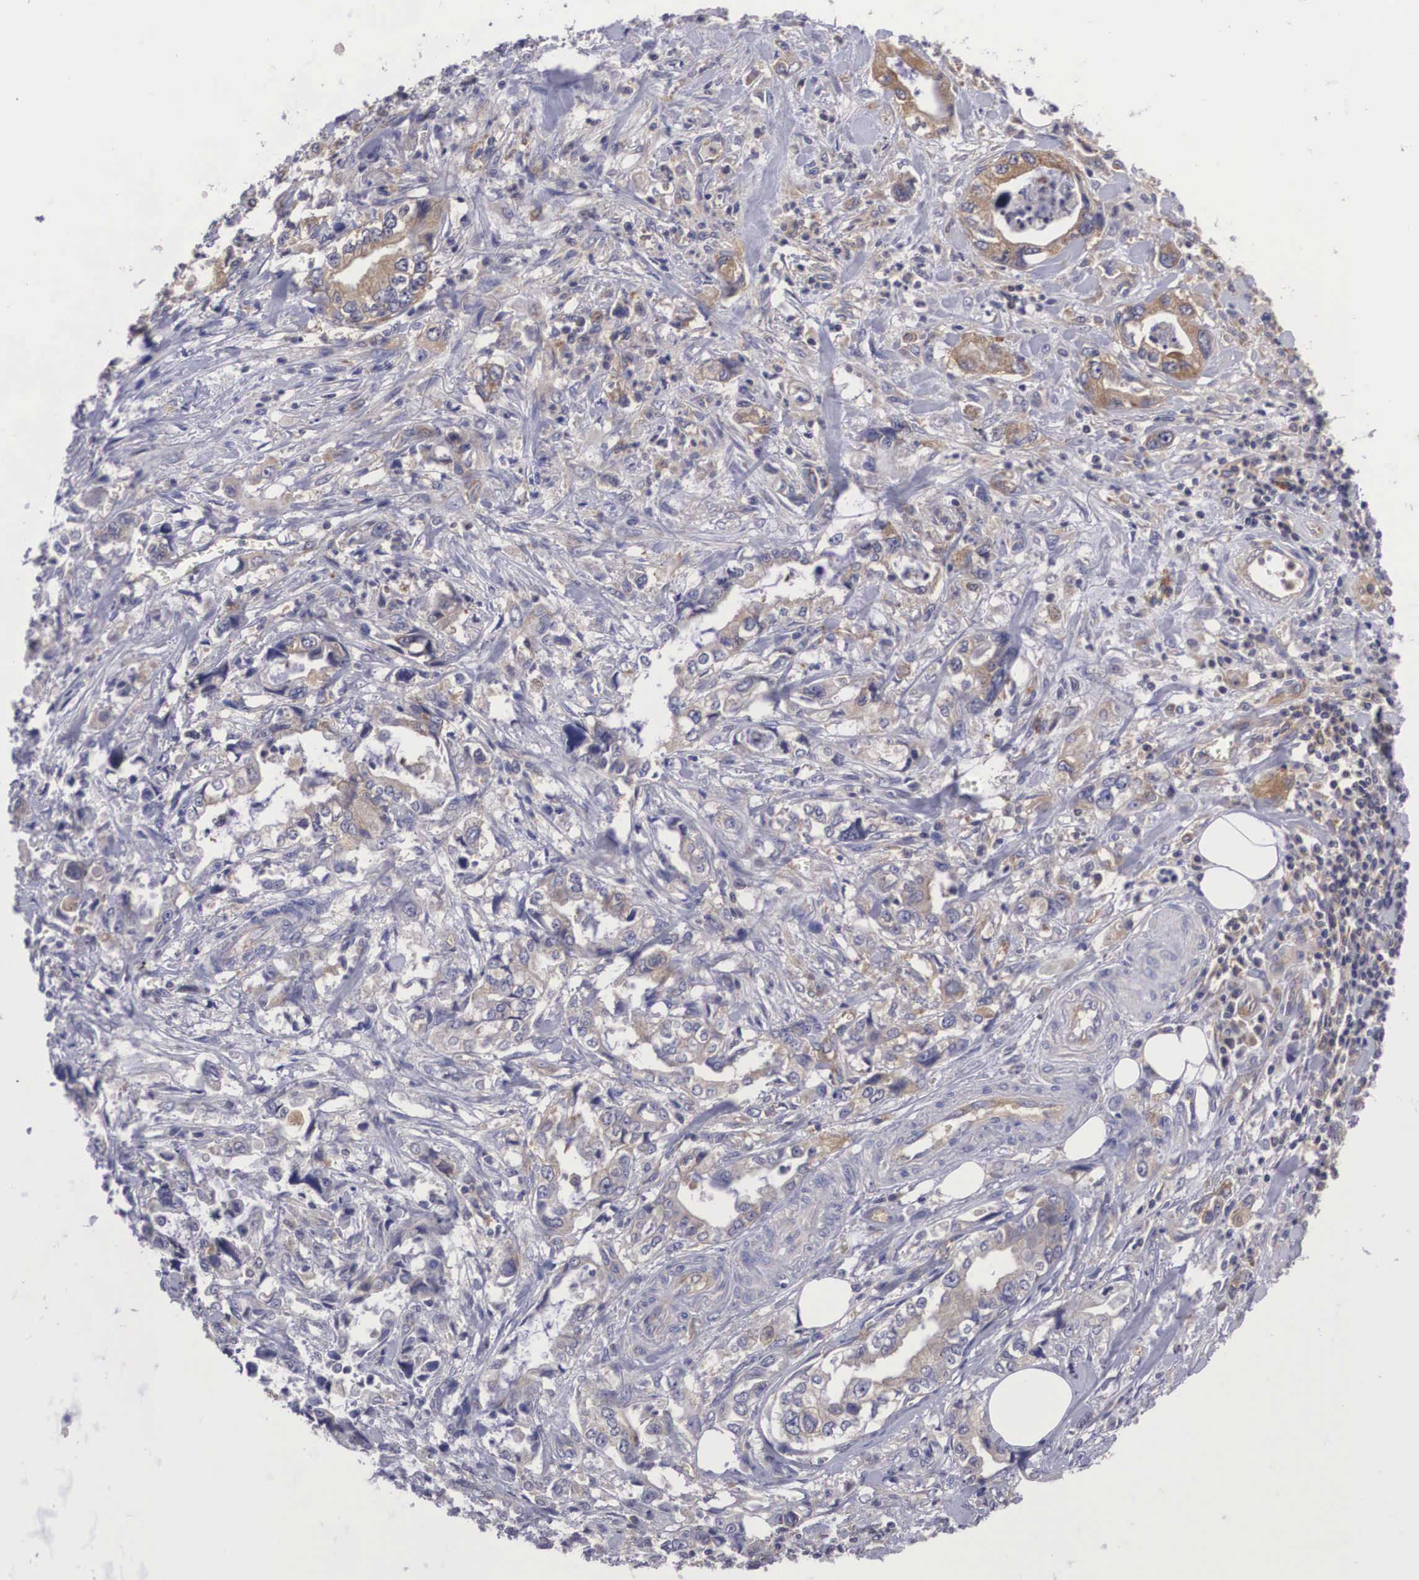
{"staining": {"intensity": "weak", "quantity": "<25%", "location": "cytoplasmic/membranous"}, "tissue": "stomach cancer", "cell_type": "Tumor cells", "image_type": "cancer", "snomed": [{"axis": "morphology", "description": "Adenocarcinoma, NOS"}, {"axis": "topography", "description": "Pancreas"}, {"axis": "topography", "description": "Stomach, upper"}], "caption": "Histopathology image shows no protein expression in tumor cells of stomach cancer tissue.", "gene": "GRIPAP1", "patient": {"sex": "male", "age": 77}}